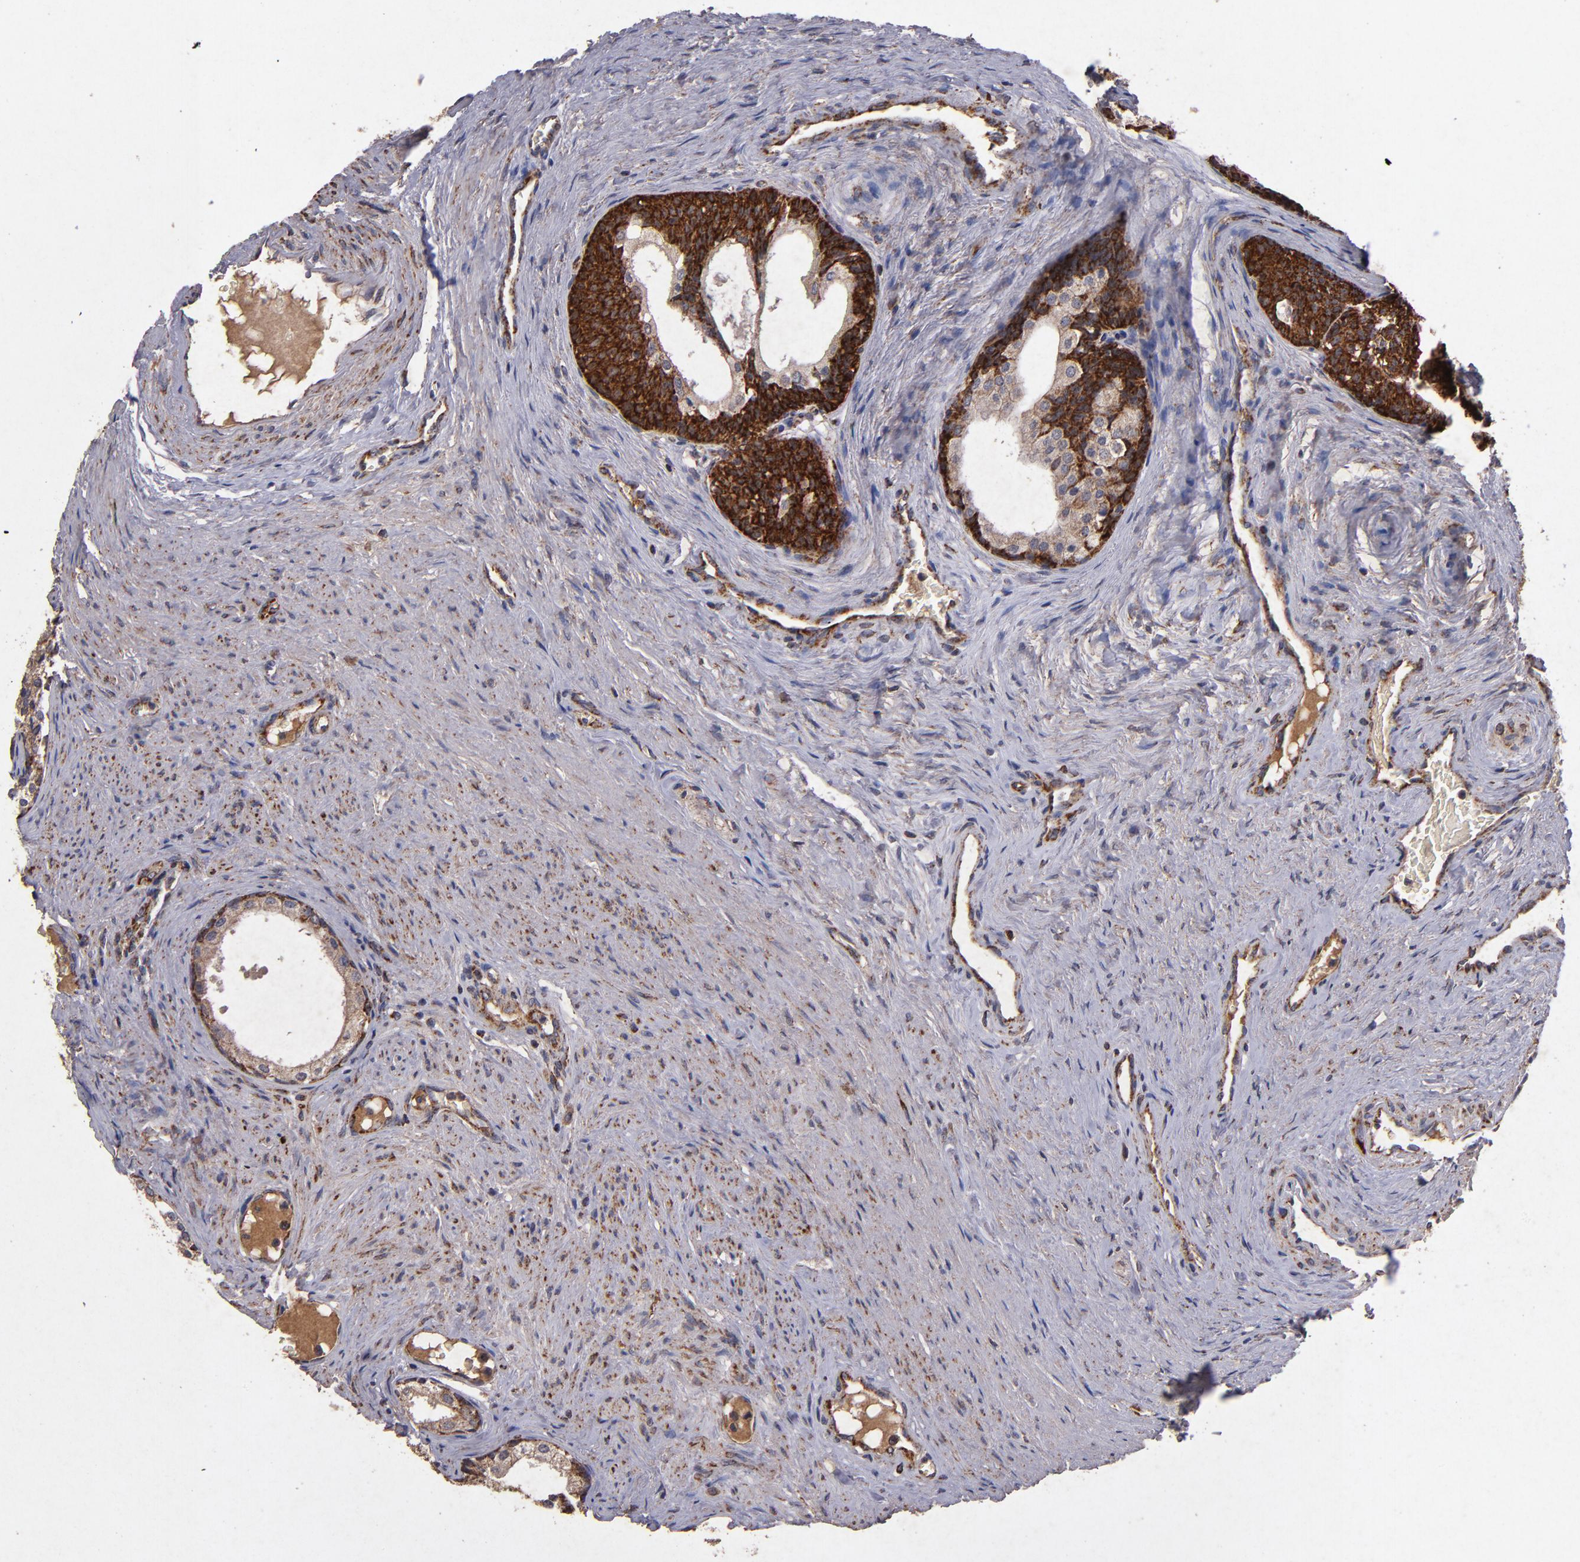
{"staining": {"intensity": "strong", "quantity": ">75%", "location": "cytoplasmic/membranous"}, "tissue": "prostate cancer", "cell_type": "Tumor cells", "image_type": "cancer", "snomed": [{"axis": "morphology", "description": "Adenocarcinoma, Medium grade"}, {"axis": "topography", "description": "Prostate"}], "caption": "Immunohistochemistry (IHC) micrograph of human prostate cancer stained for a protein (brown), which exhibits high levels of strong cytoplasmic/membranous staining in about >75% of tumor cells.", "gene": "TIMM9", "patient": {"sex": "male", "age": 60}}